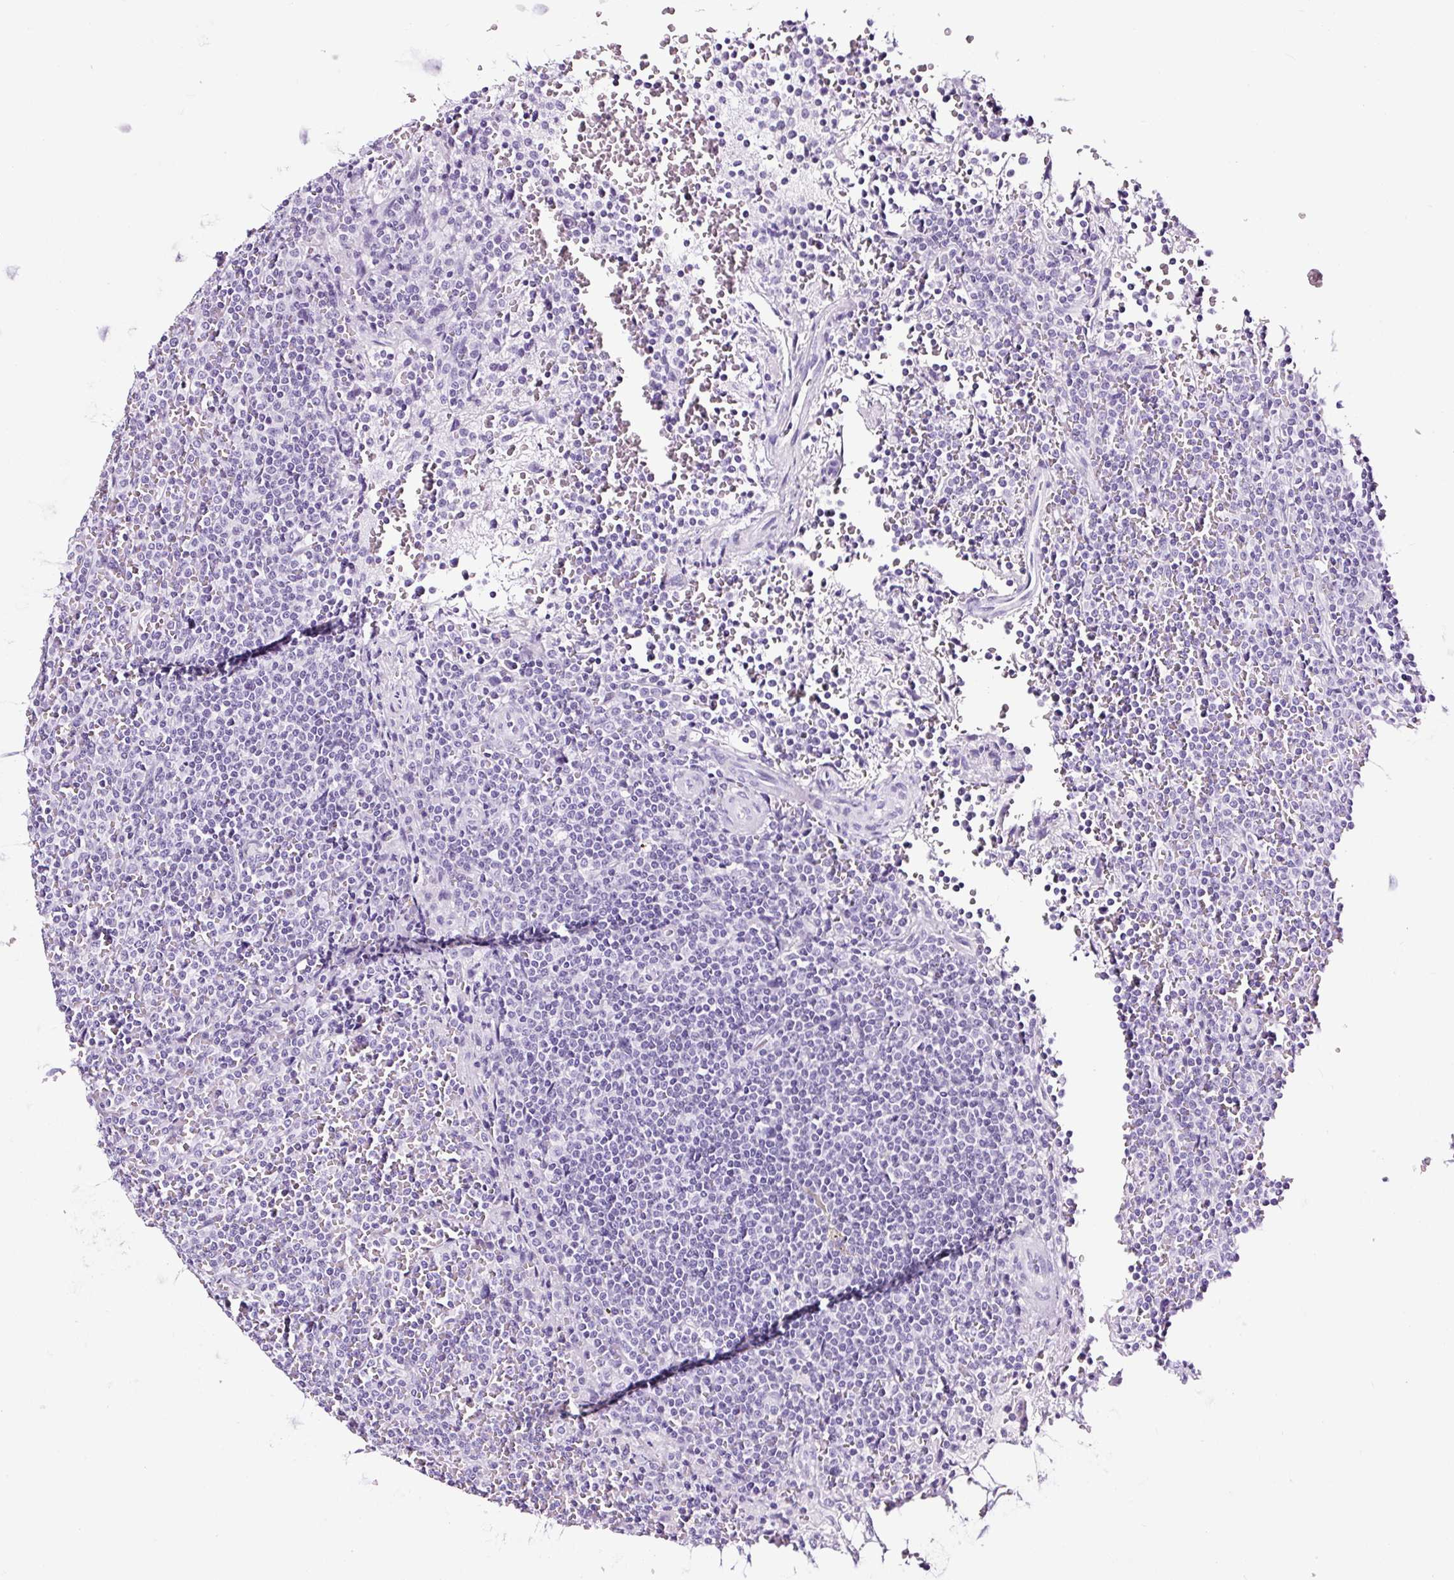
{"staining": {"intensity": "negative", "quantity": "none", "location": "none"}, "tissue": "lymphoma", "cell_type": "Tumor cells", "image_type": "cancer", "snomed": [{"axis": "morphology", "description": "Malignant lymphoma, non-Hodgkin's type, Low grade"}, {"axis": "topography", "description": "Spleen"}], "caption": "Micrograph shows no protein positivity in tumor cells of low-grade malignant lymphoma, non-Hodgkin's type tissue.", "gene": "NPHS2", "patient": {"sex": "female", "age": 19}}